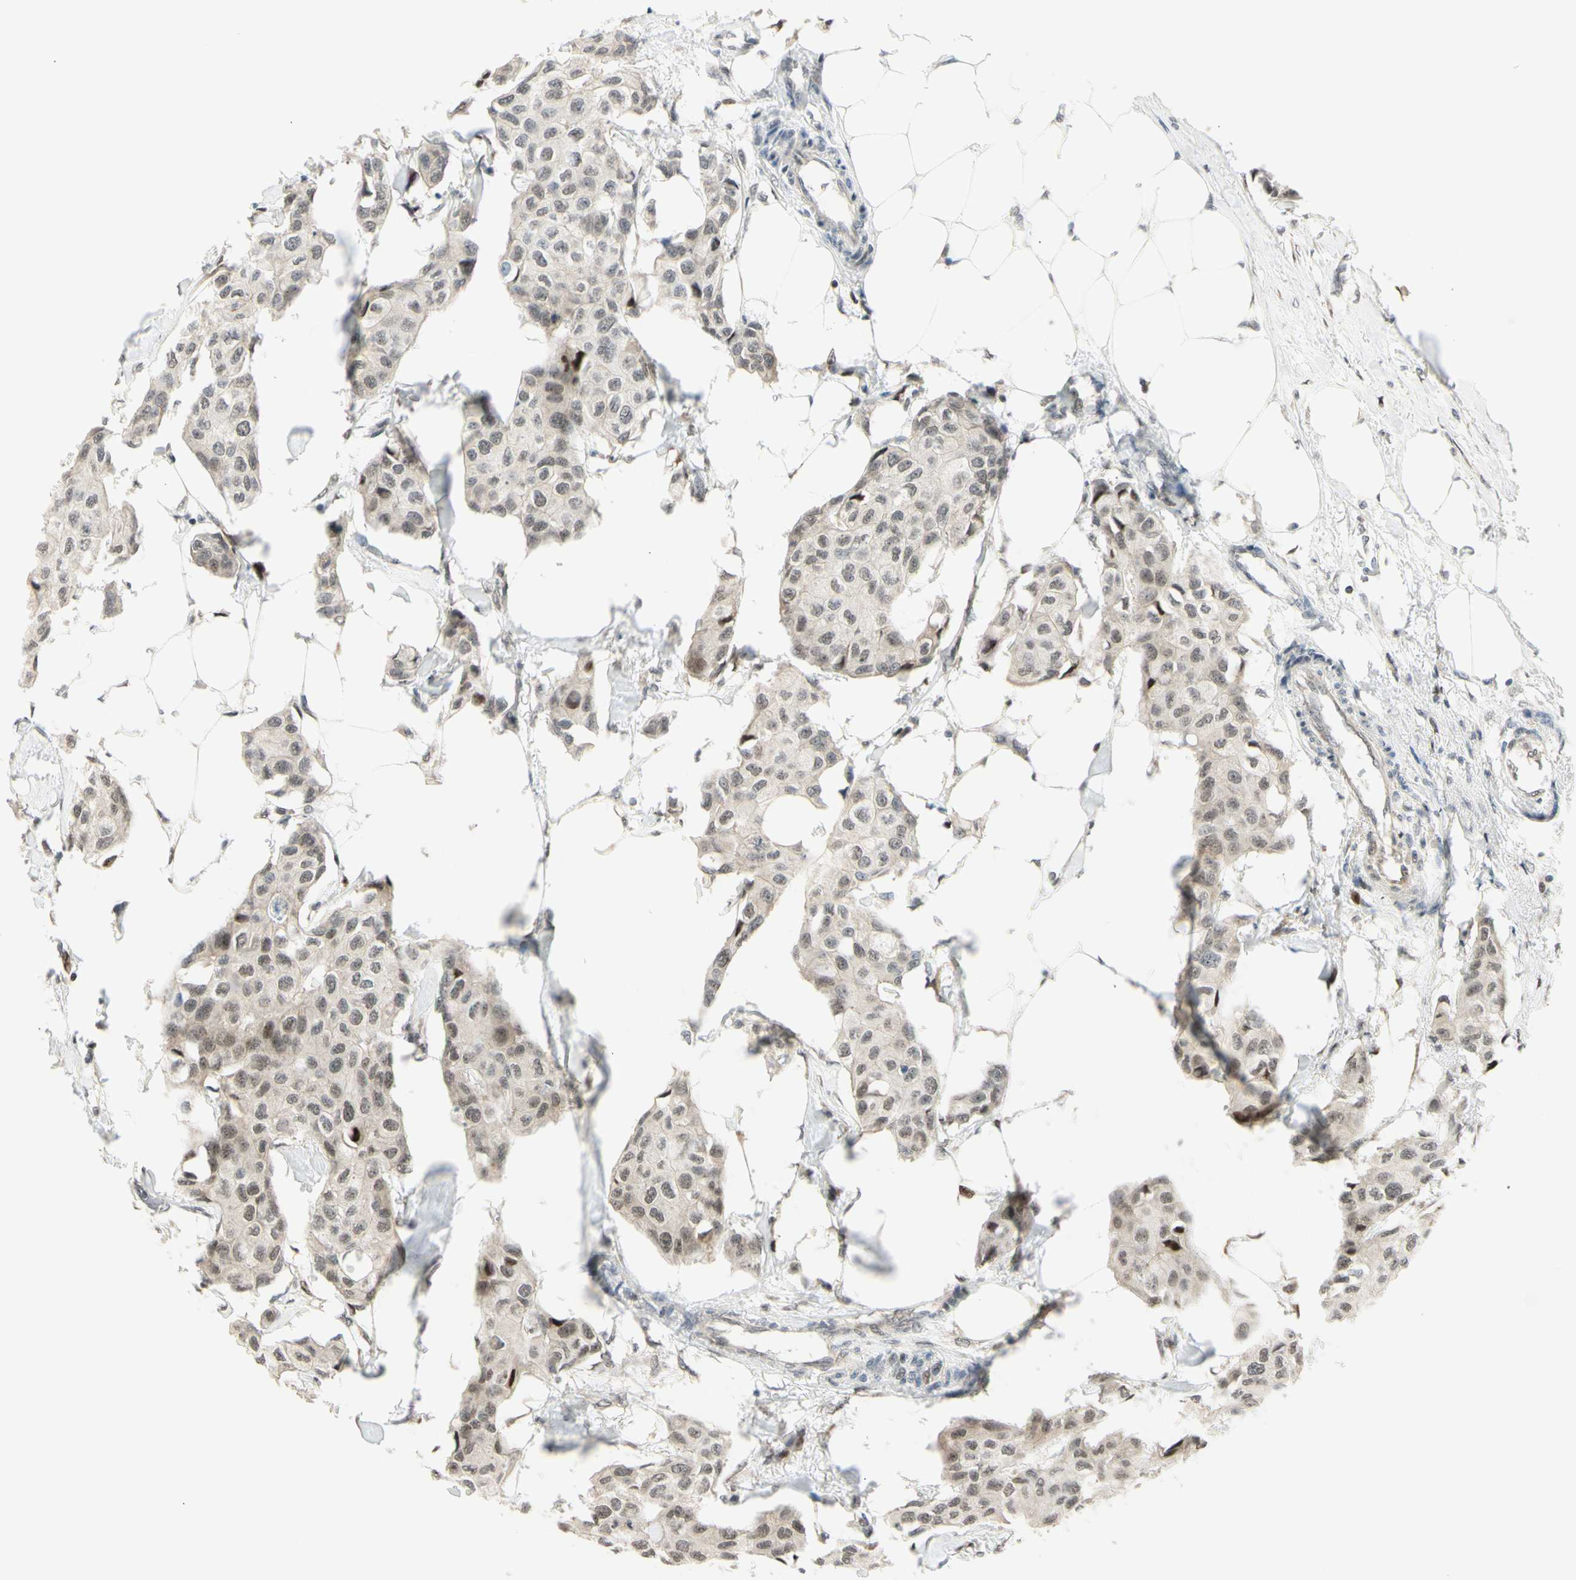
{"staining": {"intensity": "weak", "quantity": ">75%", "location": "cytoplasmic/membranous,nuclear"}, "tissue": "breast cancer", "cell_type": "Tumor cells", "image_type": "cancer", "snomed": [{"axis": "morphology", "description": "Duct carcinoma"}, {"axis": "topography", "description": "Breast"}], "caption": "Brown immunohistochemical staining in breast cancer displays weak cytoplasmic/membranous and nuclear expression in approximately >75% of tumor cells.", "gene": "BRMS1", "patient": {"sex": "female", "age": 80}}